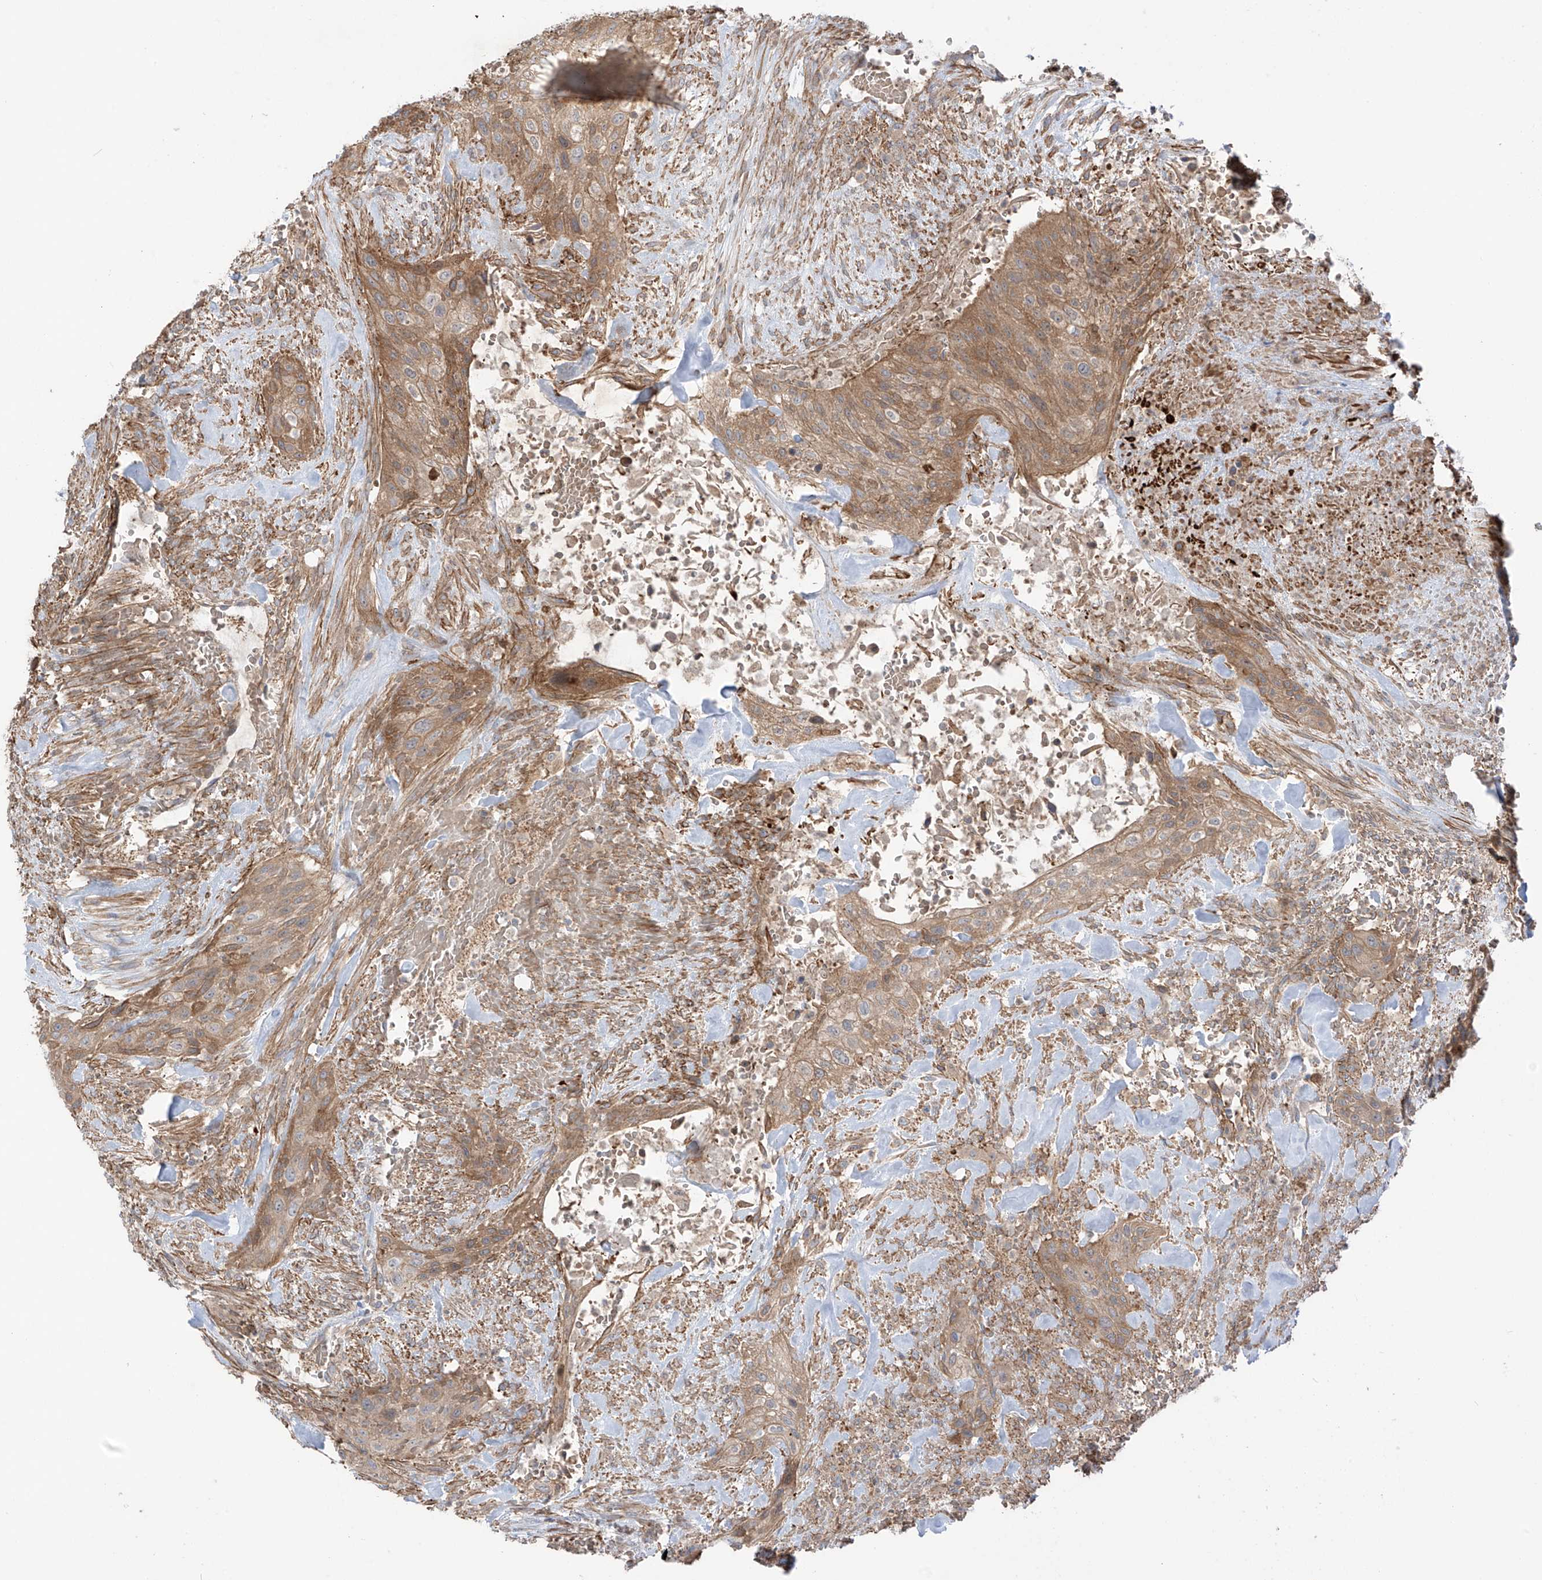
{"staining": {"intensity": "moderate", "quantity": ">75%", "location": "cytoplasmic/membranous"}, "tissue": "urothelial cancer", "cell_type": "Tumor cells", "image_type": "cancer", "snomed": [{"axis": "morphology", "description": "Urothelial carcinoma, High grade"}, {"axis": "topography", "description": "Urinary bladder"}], "caption": "This is a photomicrograph of immunohistochemistry (IHC) staining of urothelial cancer, which shows moderate staining in the cytoplasmic/membranous of tumor cells.", "gene": "TRMU", "patient": {"sex": "male", "age": 35}}